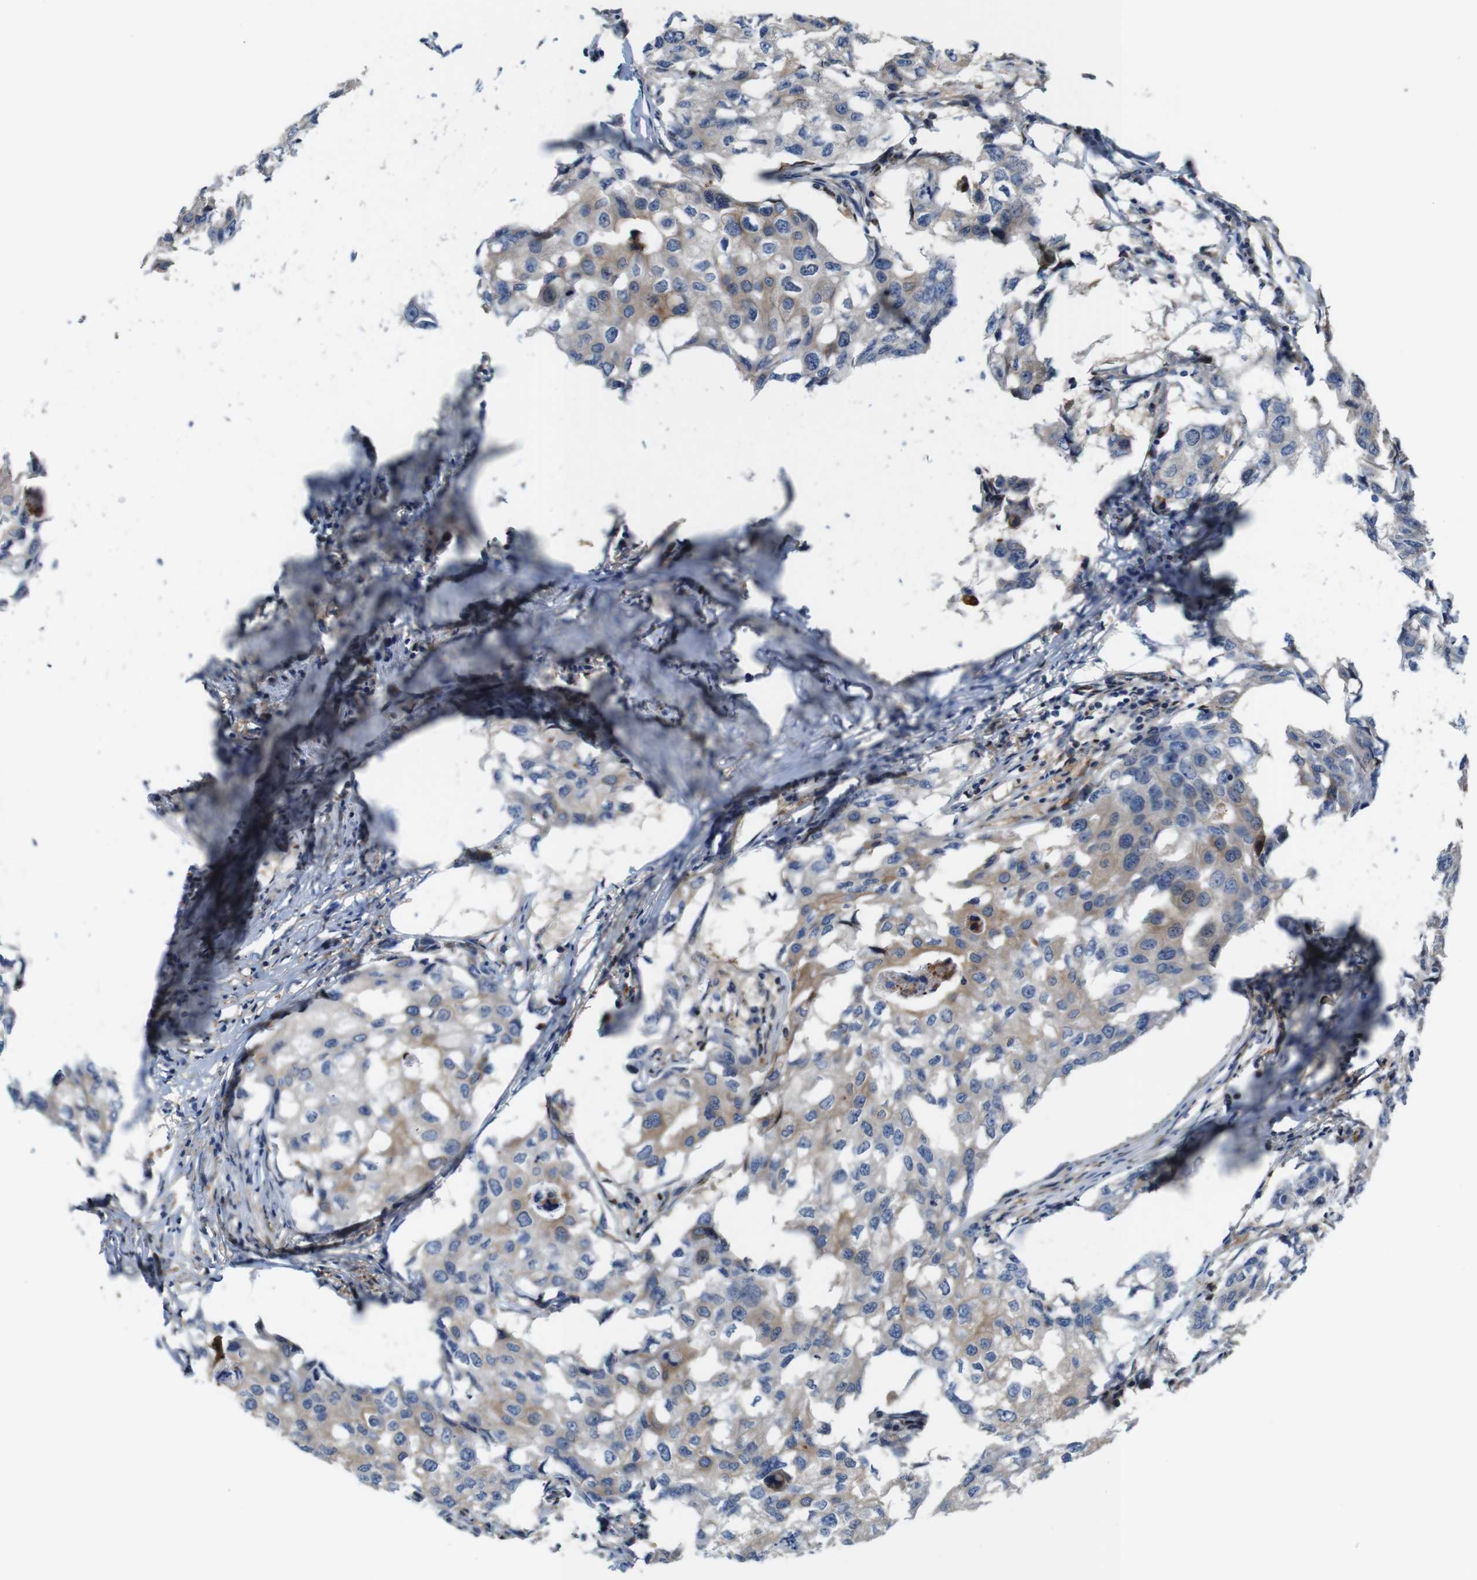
{"staining": {"intensity": "weak", "quantity": ">75%", "location": "cytoplasmic/membranous"}, "tissue": "breast cancer", "cell_type": "Tumor cells", "image_type": "cancer", "snomed": [{"axis": "morphology", "description": "Duct carcinoma"}, {"axis": "topography", "description": "Breast"}], "caption": "There is low levels of weak cytoplasmic/membranous staining in tumor cells of breast cancer (intraductal carcinoma), as demonstrated by immunohistochemical staining (brown color).", "gene": "PCOLCE2", "patient": {"sex": "female", "age": 27}}